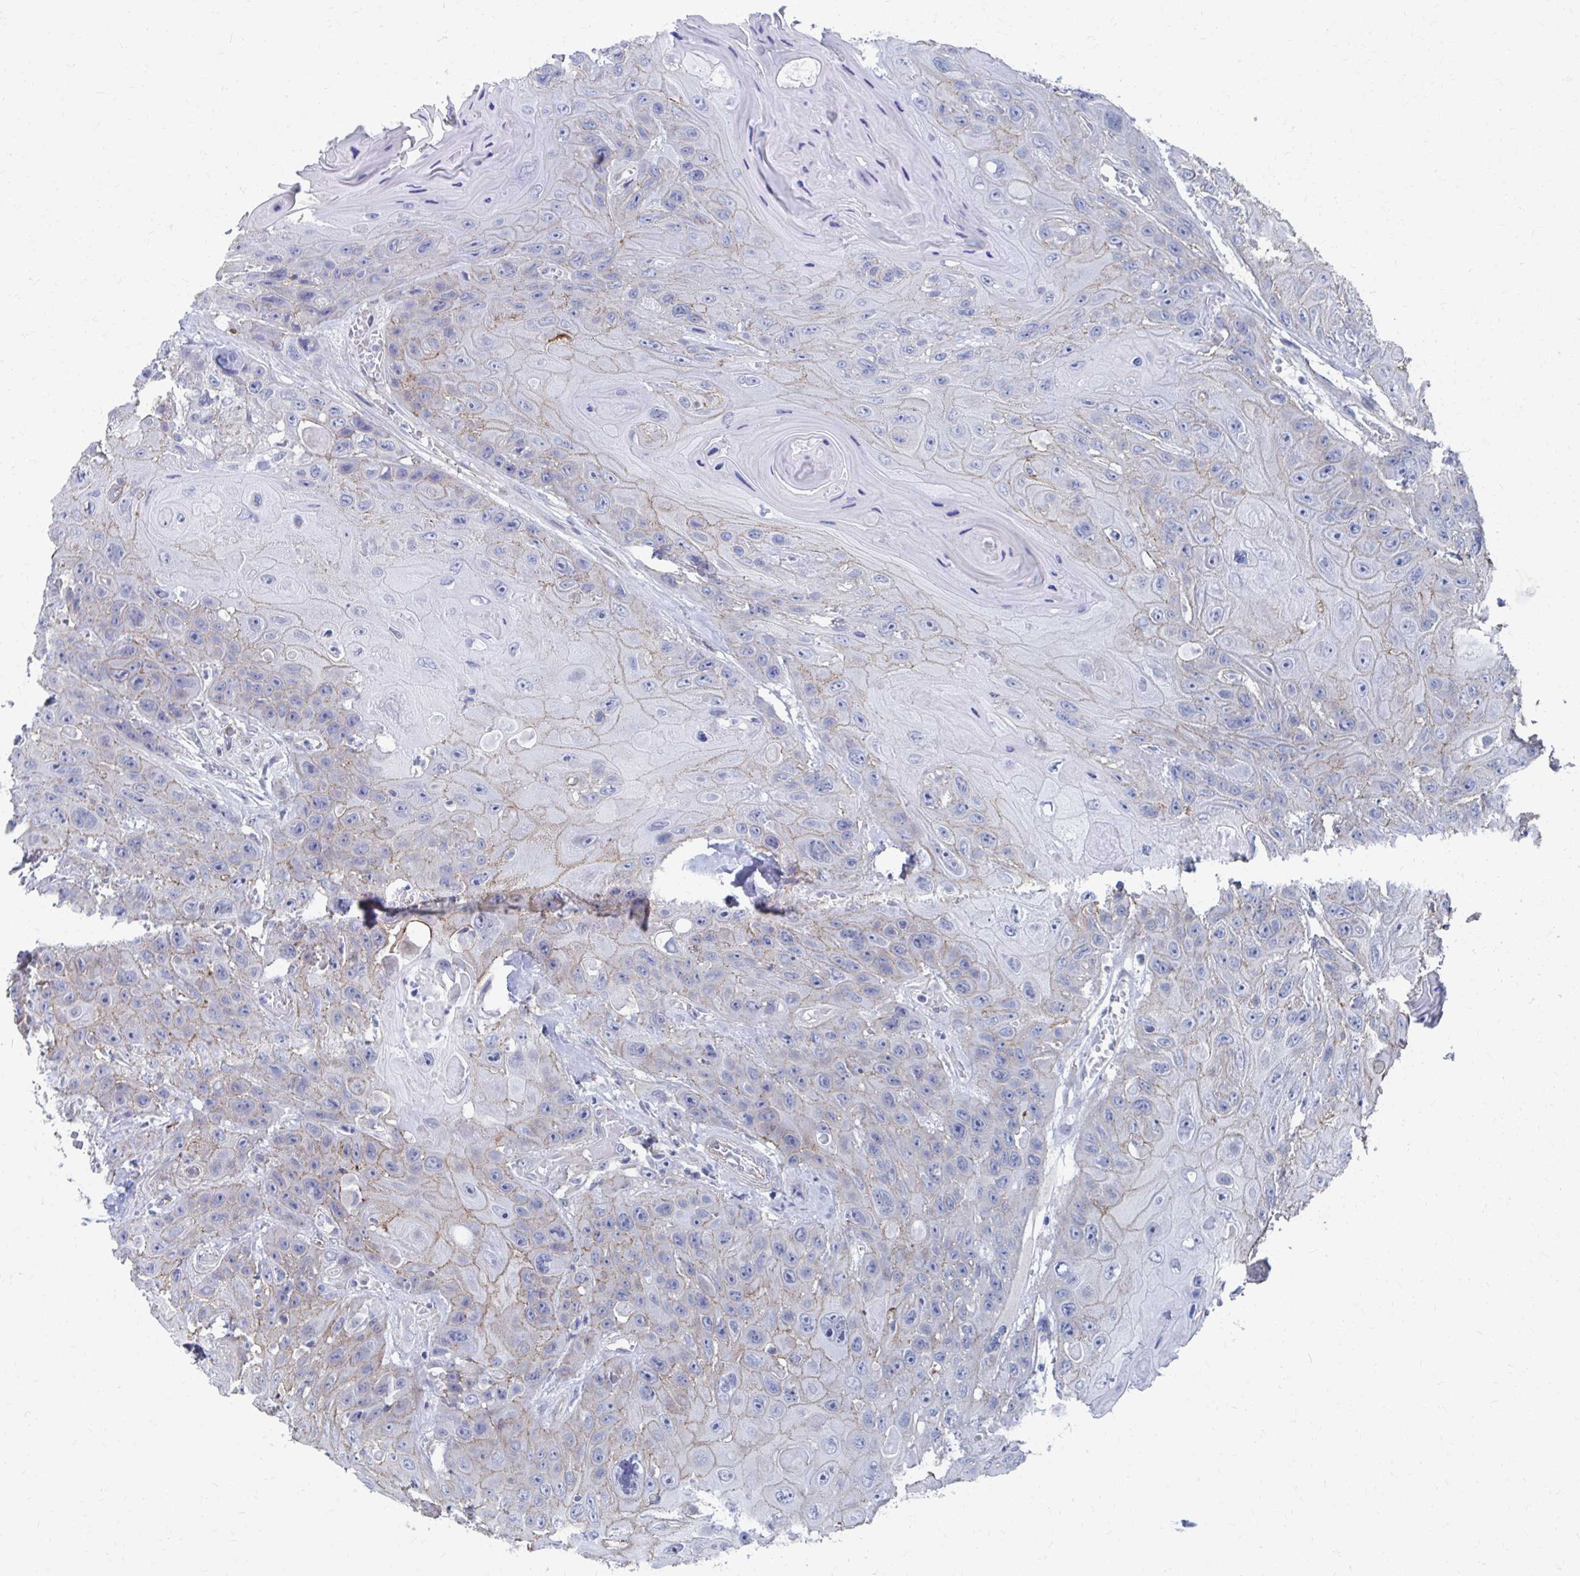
{"staining": {"intensity": "weak", "quantity": "25%-75%", "location": "cytoplasmic/membranous"}, "tissue": "head and neck cancer", "cell_type": "Tumor cells", "image_type": "cancer", "snomed": [{"axis": "morphology", "description": "Squamous cell carcinoma, NOS"}, {"axis": "topography", "description": "Head-Neck"}], "caption": "Weak cytoplasmic/membranous staining for a protein is present in approximately 25%-75% of tumor cells of squamous cell carcinoma (head and neck) using immunohistochemistry (IHC).", "gene": "PLEKHG7", "patient": {"sex": "female", "age": 59}}